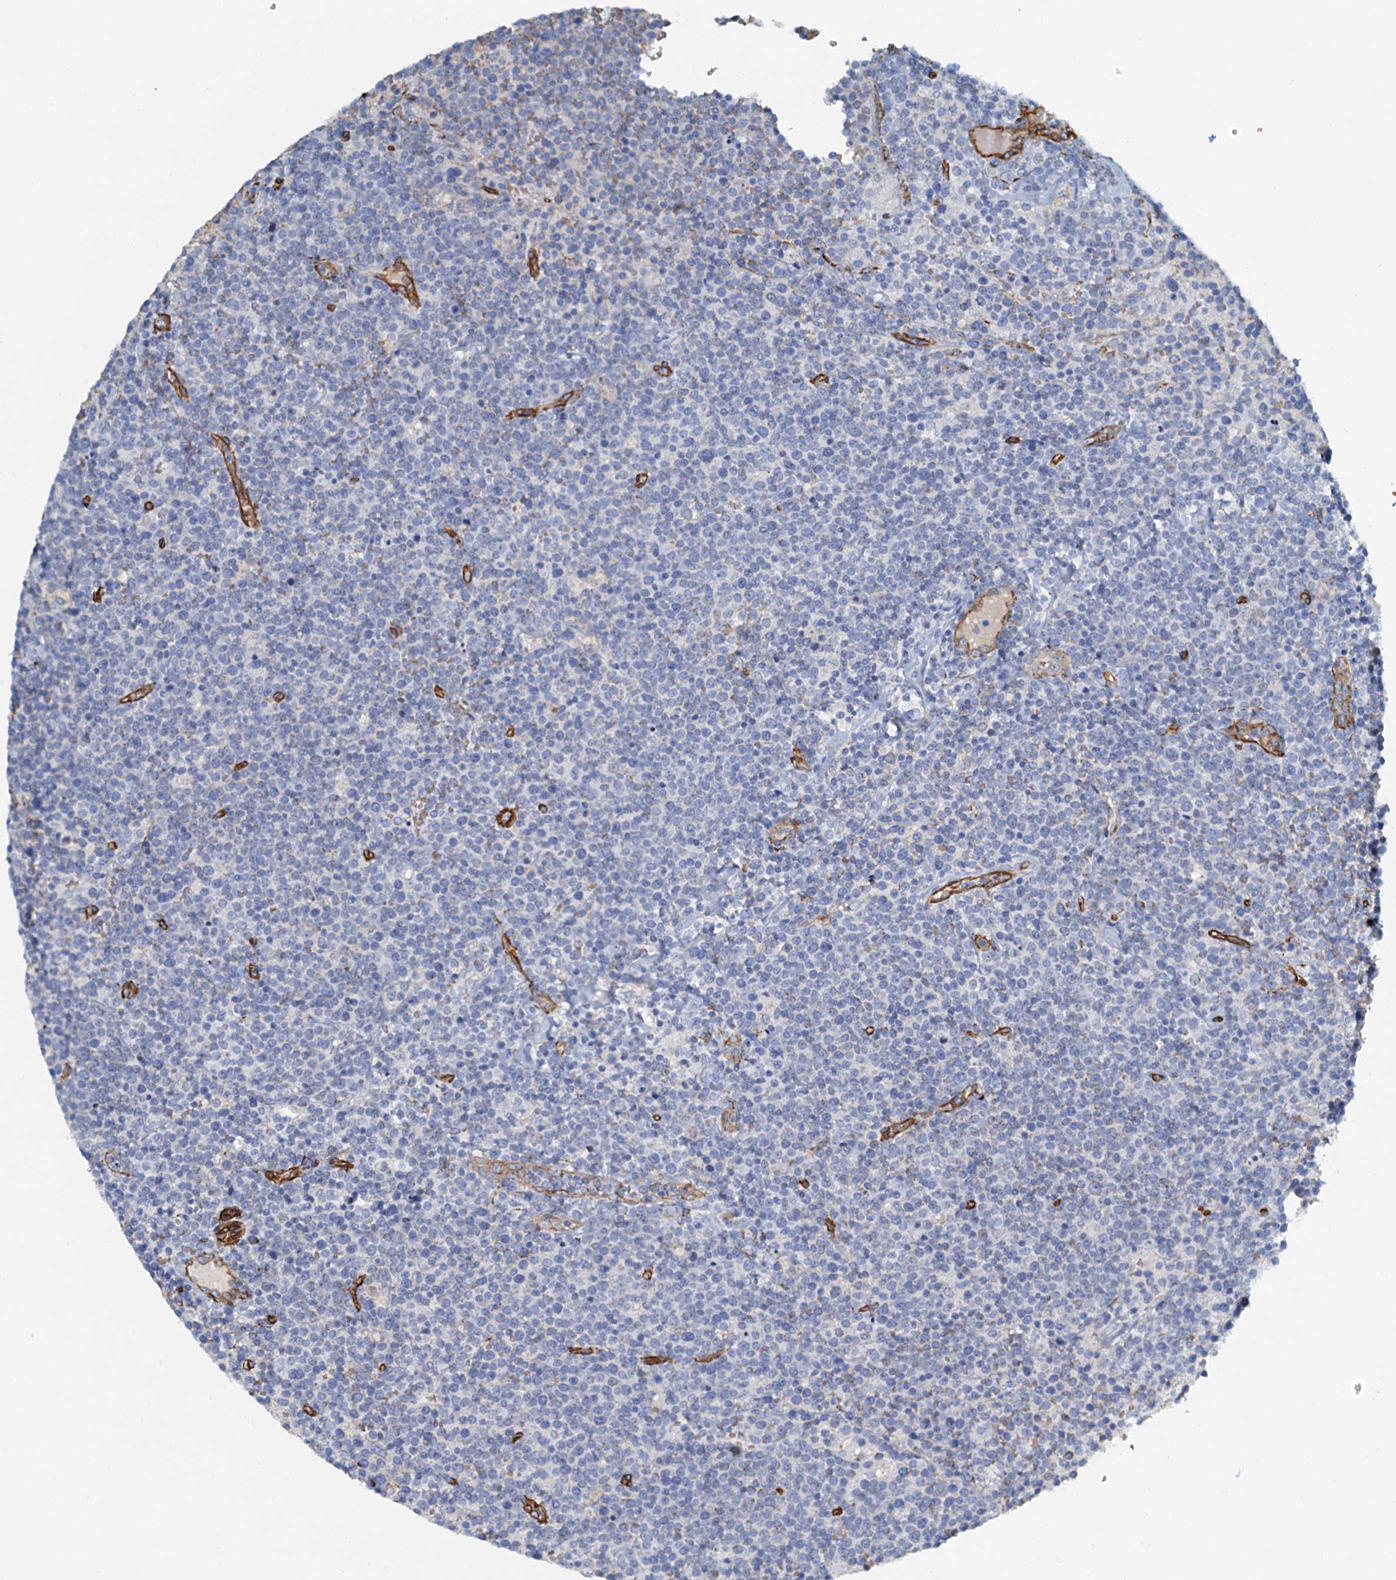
{"staining": {"intensity": "moderate", "quantity": "<25%", "location": "cytoplasmic/membranous"}, "tissue": "lymphoma", "cell_type": "Tumor cells", "image_type": "cancer", "snomed": [{"axis": "morphology", "description": "Malignant lymphoma, non-Hodgkin's type, High grade"}, {"axis": "topography", "description": "Lymph node"}], "caption": "Brown immunohistochemical staining in human lymphoma exhibits moderate cytoplasmic/membranous staining in approximately <25% of tumor cells.", "gene": "DGKG", "patient": {"sex": "male", "age": 61}}